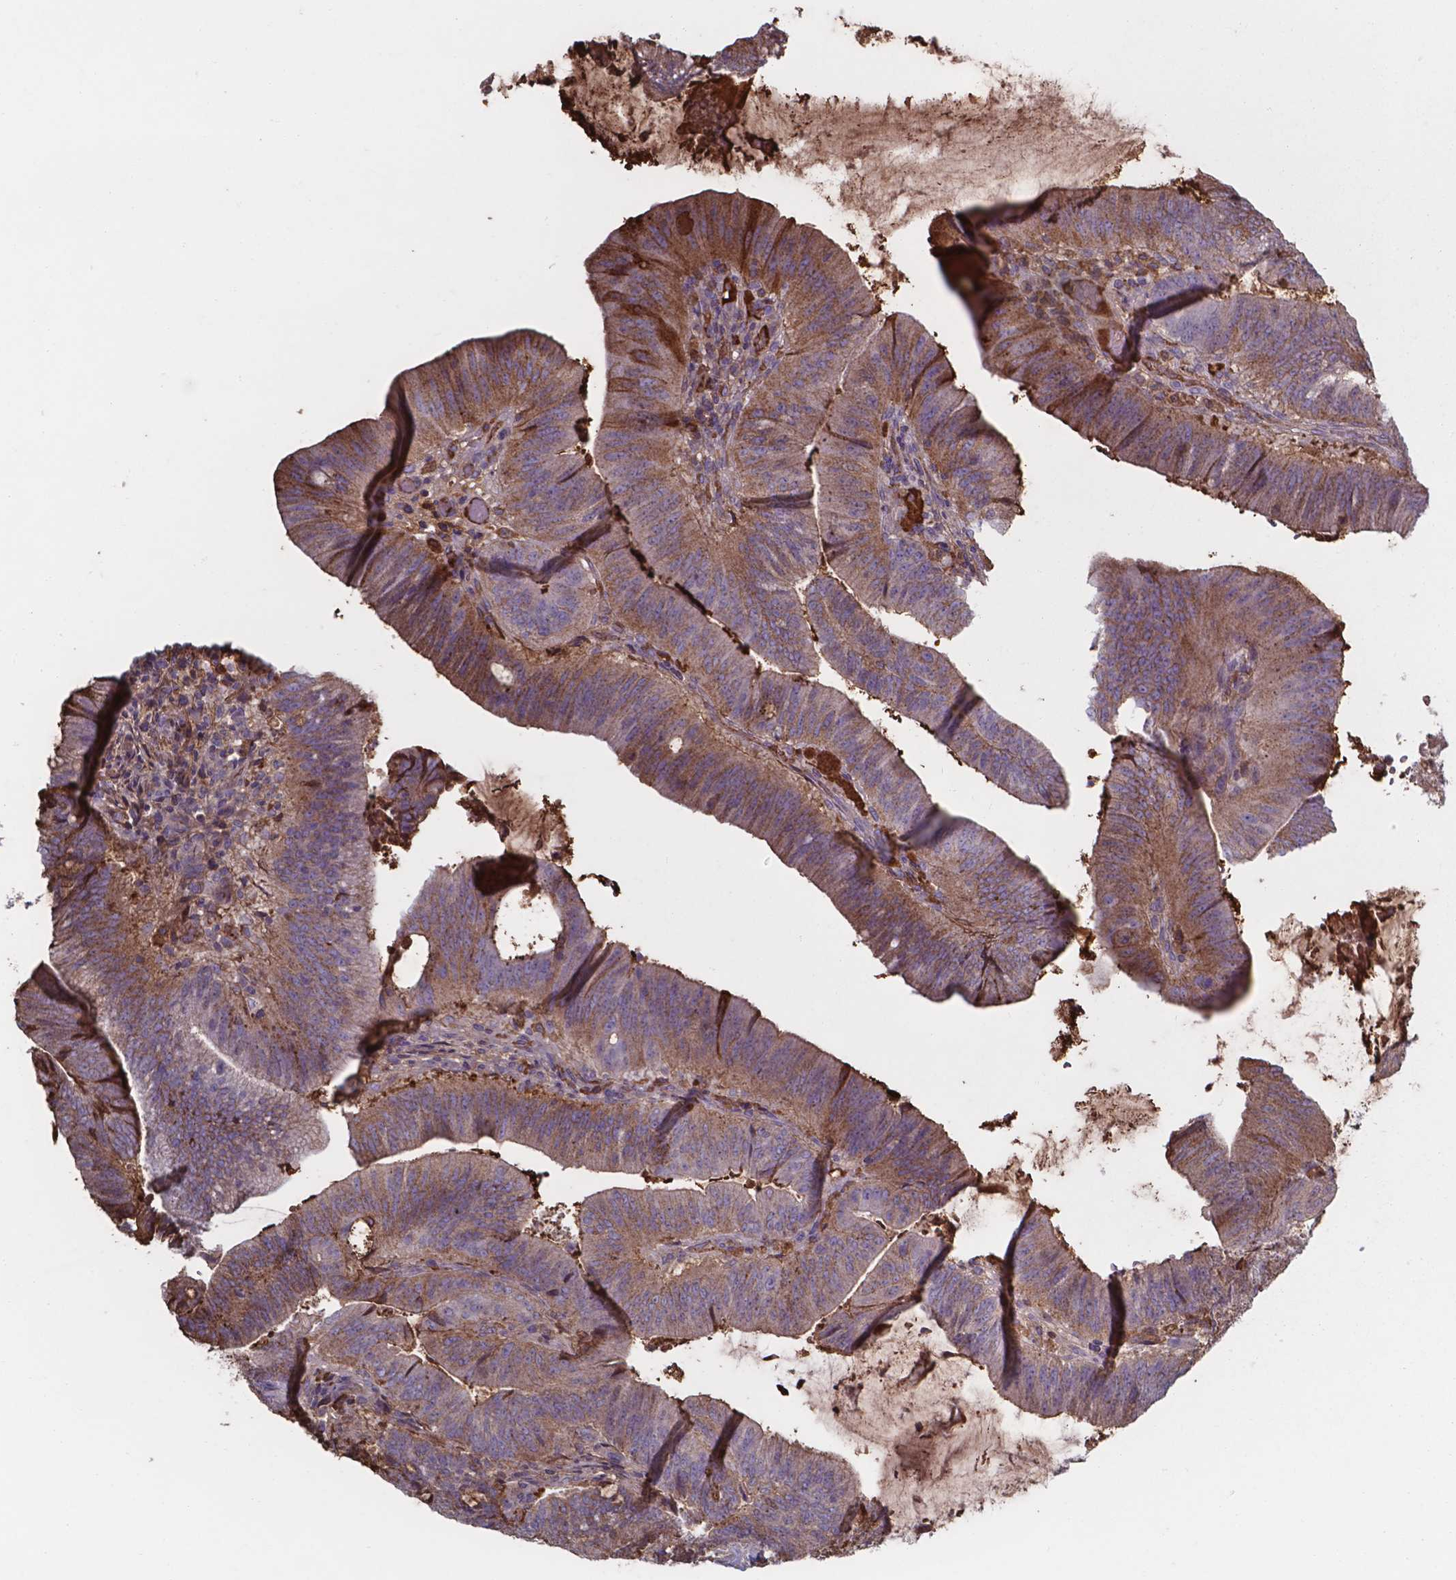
{"staining": {"intensity": "moderate", "quantity": ">75%", "location": "cytoplasmic/membranous"}, "tissue": "colorectal cancer", "cell_type": "Tumor cells", "image_type": "cancer", "snomed": [{"axis": "morphology", "description": "Adenocarcinoma, NOS"}, {"axis": "topography", "description": "Colon"}], "caption": "The image reveals immunohistochemical staining of colorectal cancer. There is moderate cytoplasmic/membranous positivity is identified in approximately >75% of tumor cells.", "gene": "SERPINA1", "patient": {"sex": "female", "age": 43}}